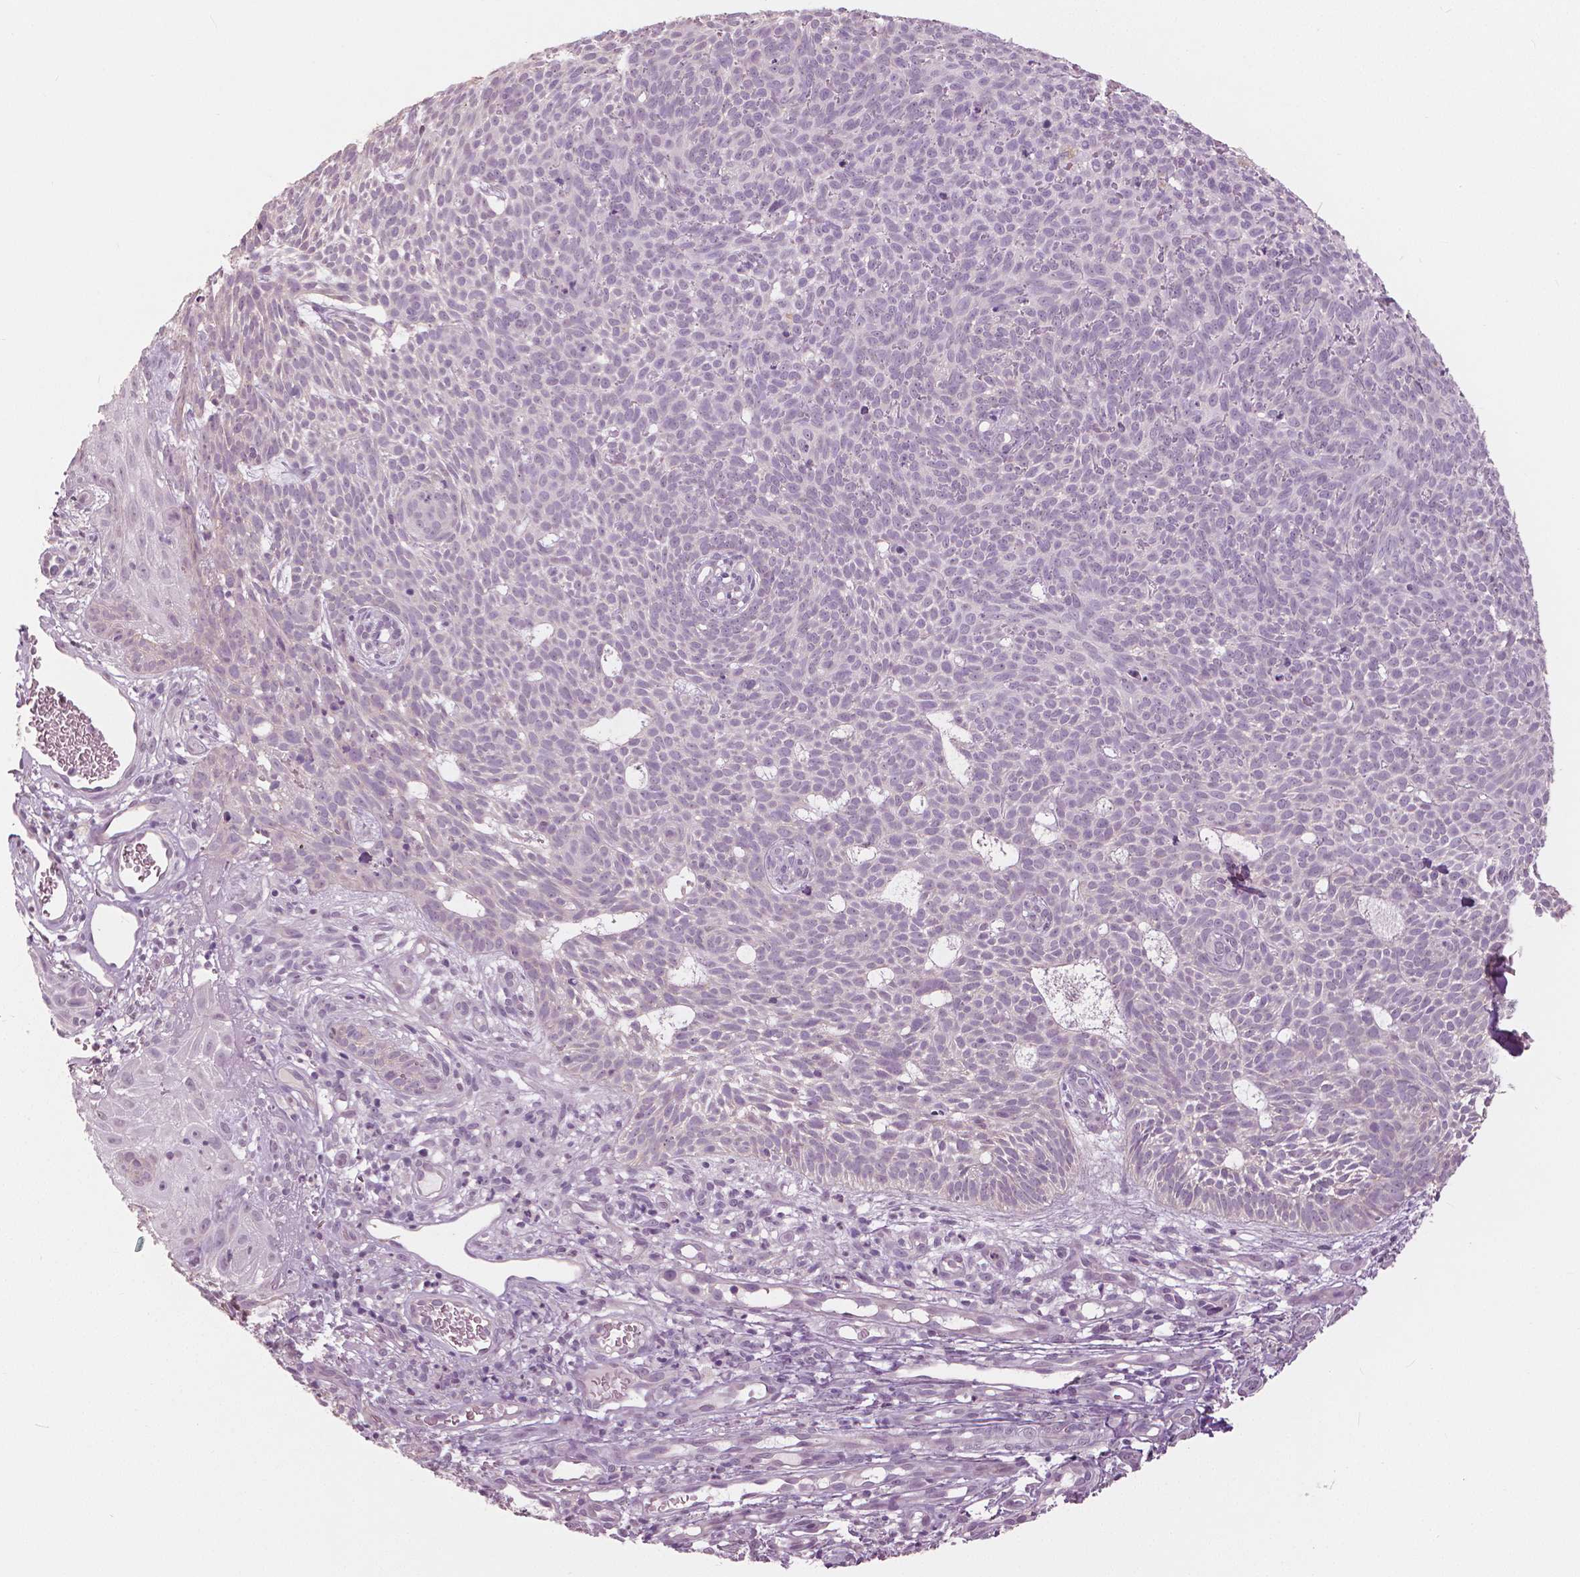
{"staining": {"intensity": "negative", "quantity": "none", "location": "none"}, "tissue": "skin cancer", "cell_type": "Tumor cells", "image_type": "cancer", "snomed": [{"axis": "morphology", "description": "Basal cell carcinoma"}, {"axis": "topography", "description": "Skin"}], "caption": "IHC image of basal cell carcinoma (skin) stained for a protein (brown), which shows no positivity in tumor cells. (Stains: DAB immunohistochemistry (IHC) with hematoxylin counter stain, Microscopy: brightfield microscopy at high magnification).", "gene": "NANOG", "patient": {"sex": "male", "age": 59}}